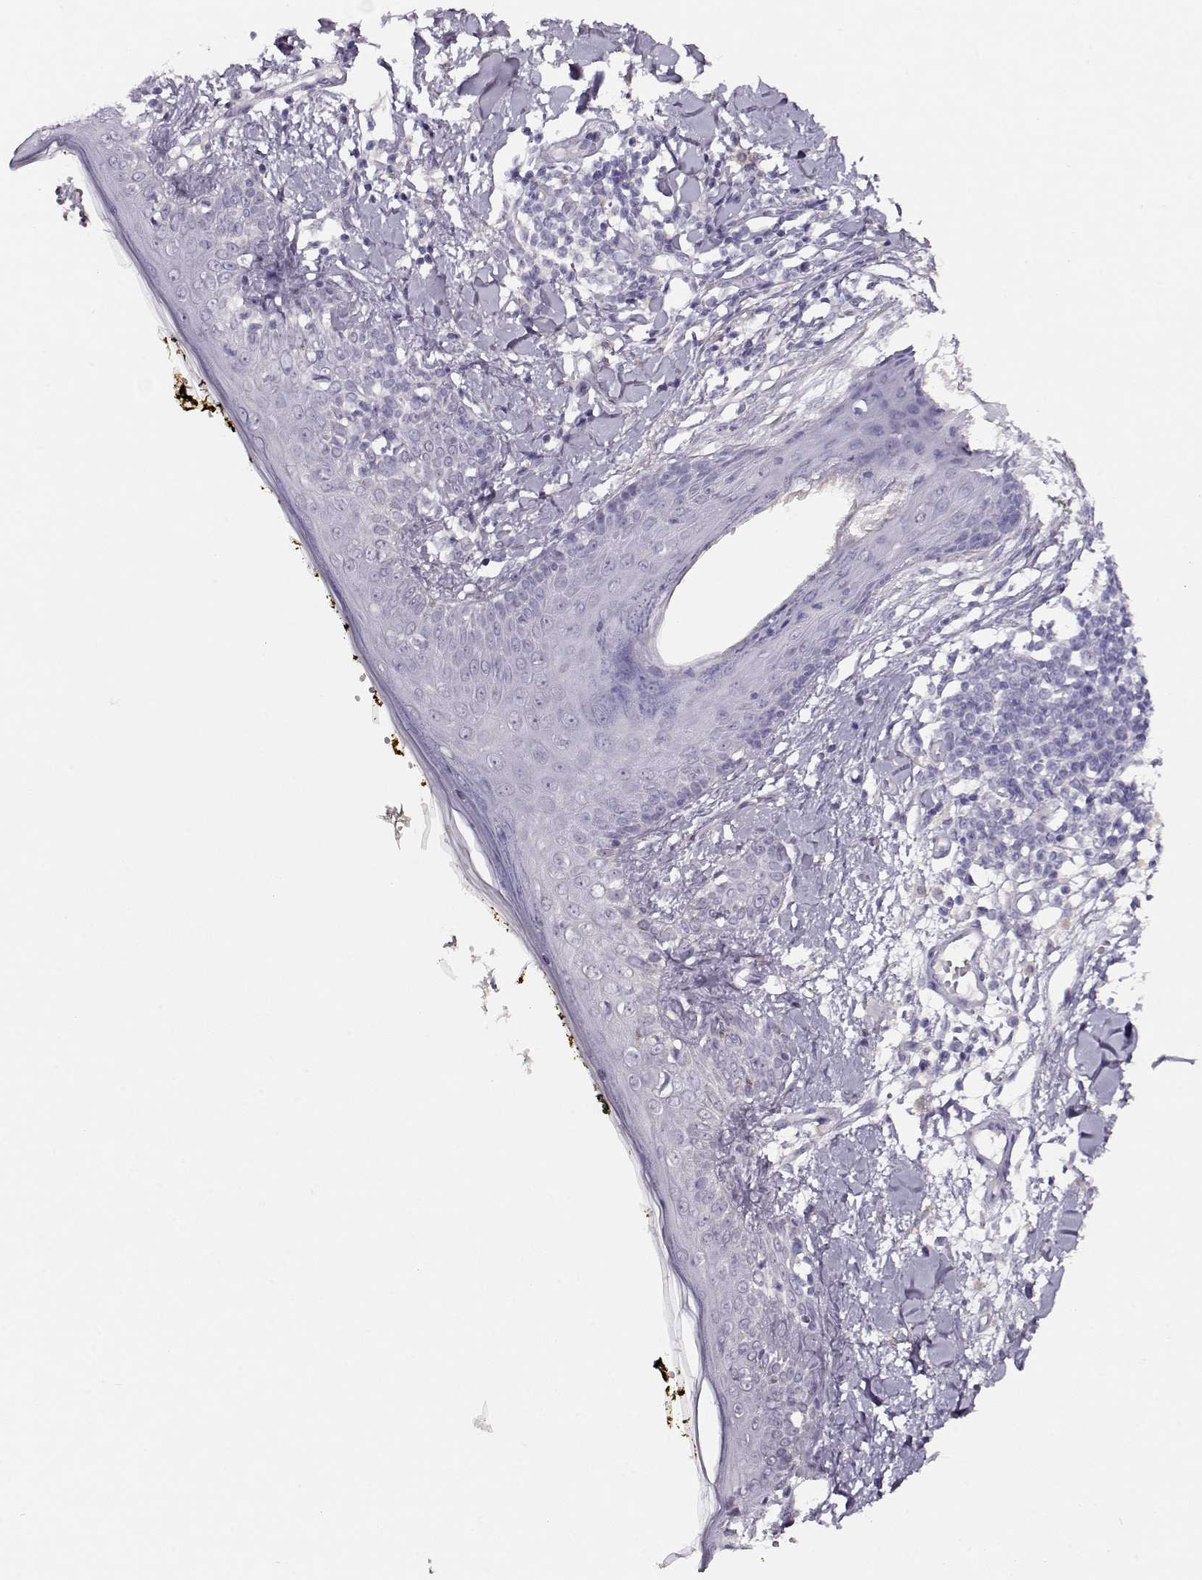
{"staining": {"intensity": "negative", "quantity": "none", "location": "none"}, "tissue": "skin", "cell_type": "Fibroblasts", "image_type": "normal", "snomed": [{"axis": "morphology", "description": "Normal tissue, NOS"}, {"axis": "topography", "description": "Skin"}], "caption": "This photomicrograph is of unremarkable skin stained with IHC to label a protein in brown with the nuclei are counter-stained blue. There is no staining in fibroblasts.", "gene": "RBM44", "patient": {"sex": "male", "age": 76}}